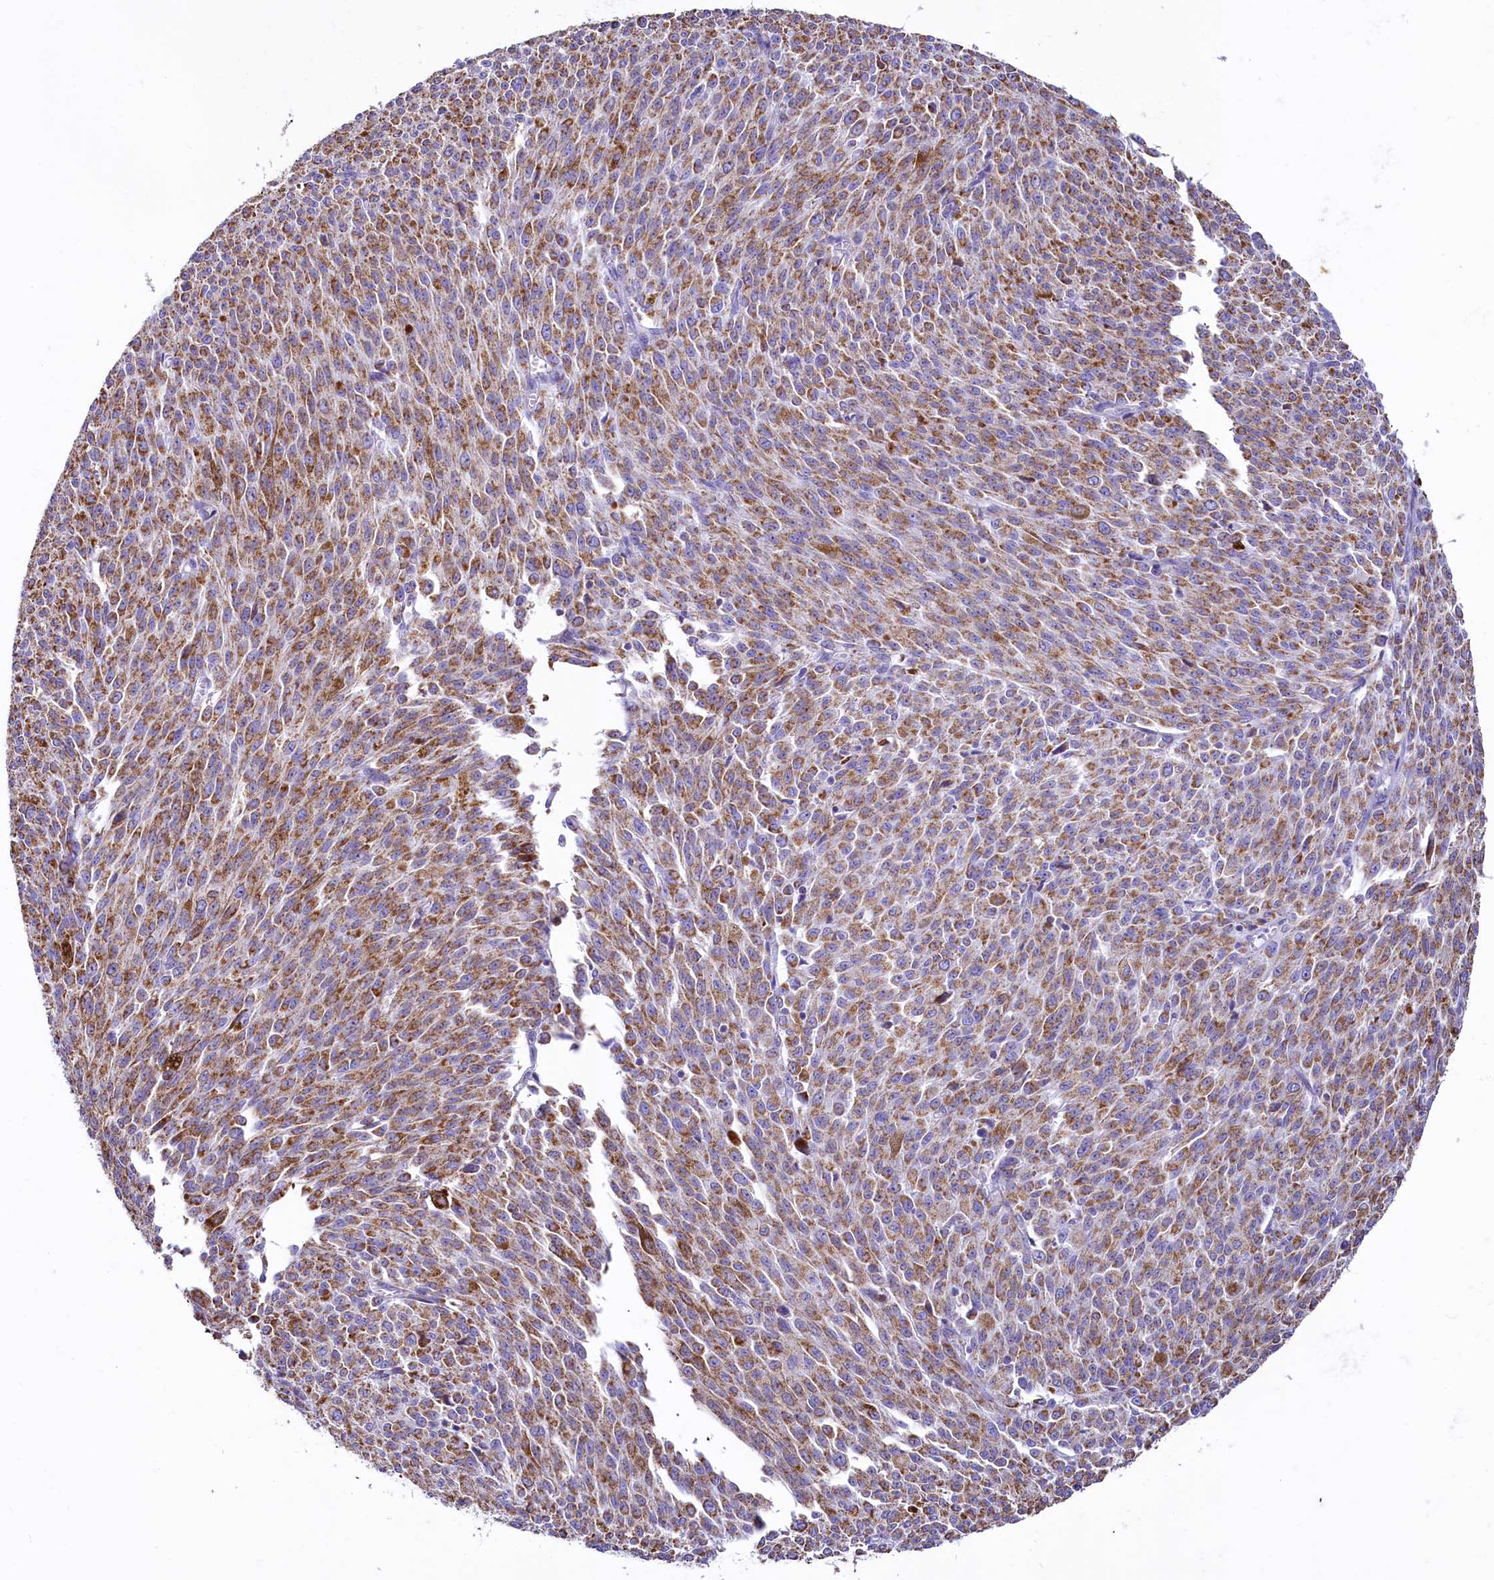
{"staining": {"intensity": "moderate", "quantity": ">75%", "location": "cytoplasmic/membranous"}, "tissue": "melanoma", "cell_type": "Tumor cells", "image_type": "cancer", "snomed": [{"axis": "morphology", "description": "Malignant melanoma, NOS"}, {"axis": "topography", "description": "Skin"}], "caption": "Immunohistochemistry histopathology image of neoplastic tissue: human malignant melanoma stained using IHC displays medium levels of moderate protein expression localized specifically in the cytoplasmic/membranous of tumor cells, appearing as a cytoplasmic/membranous brown color.", "gene": "IDH3A", "patient": {"sex": "female", "age": 52}}